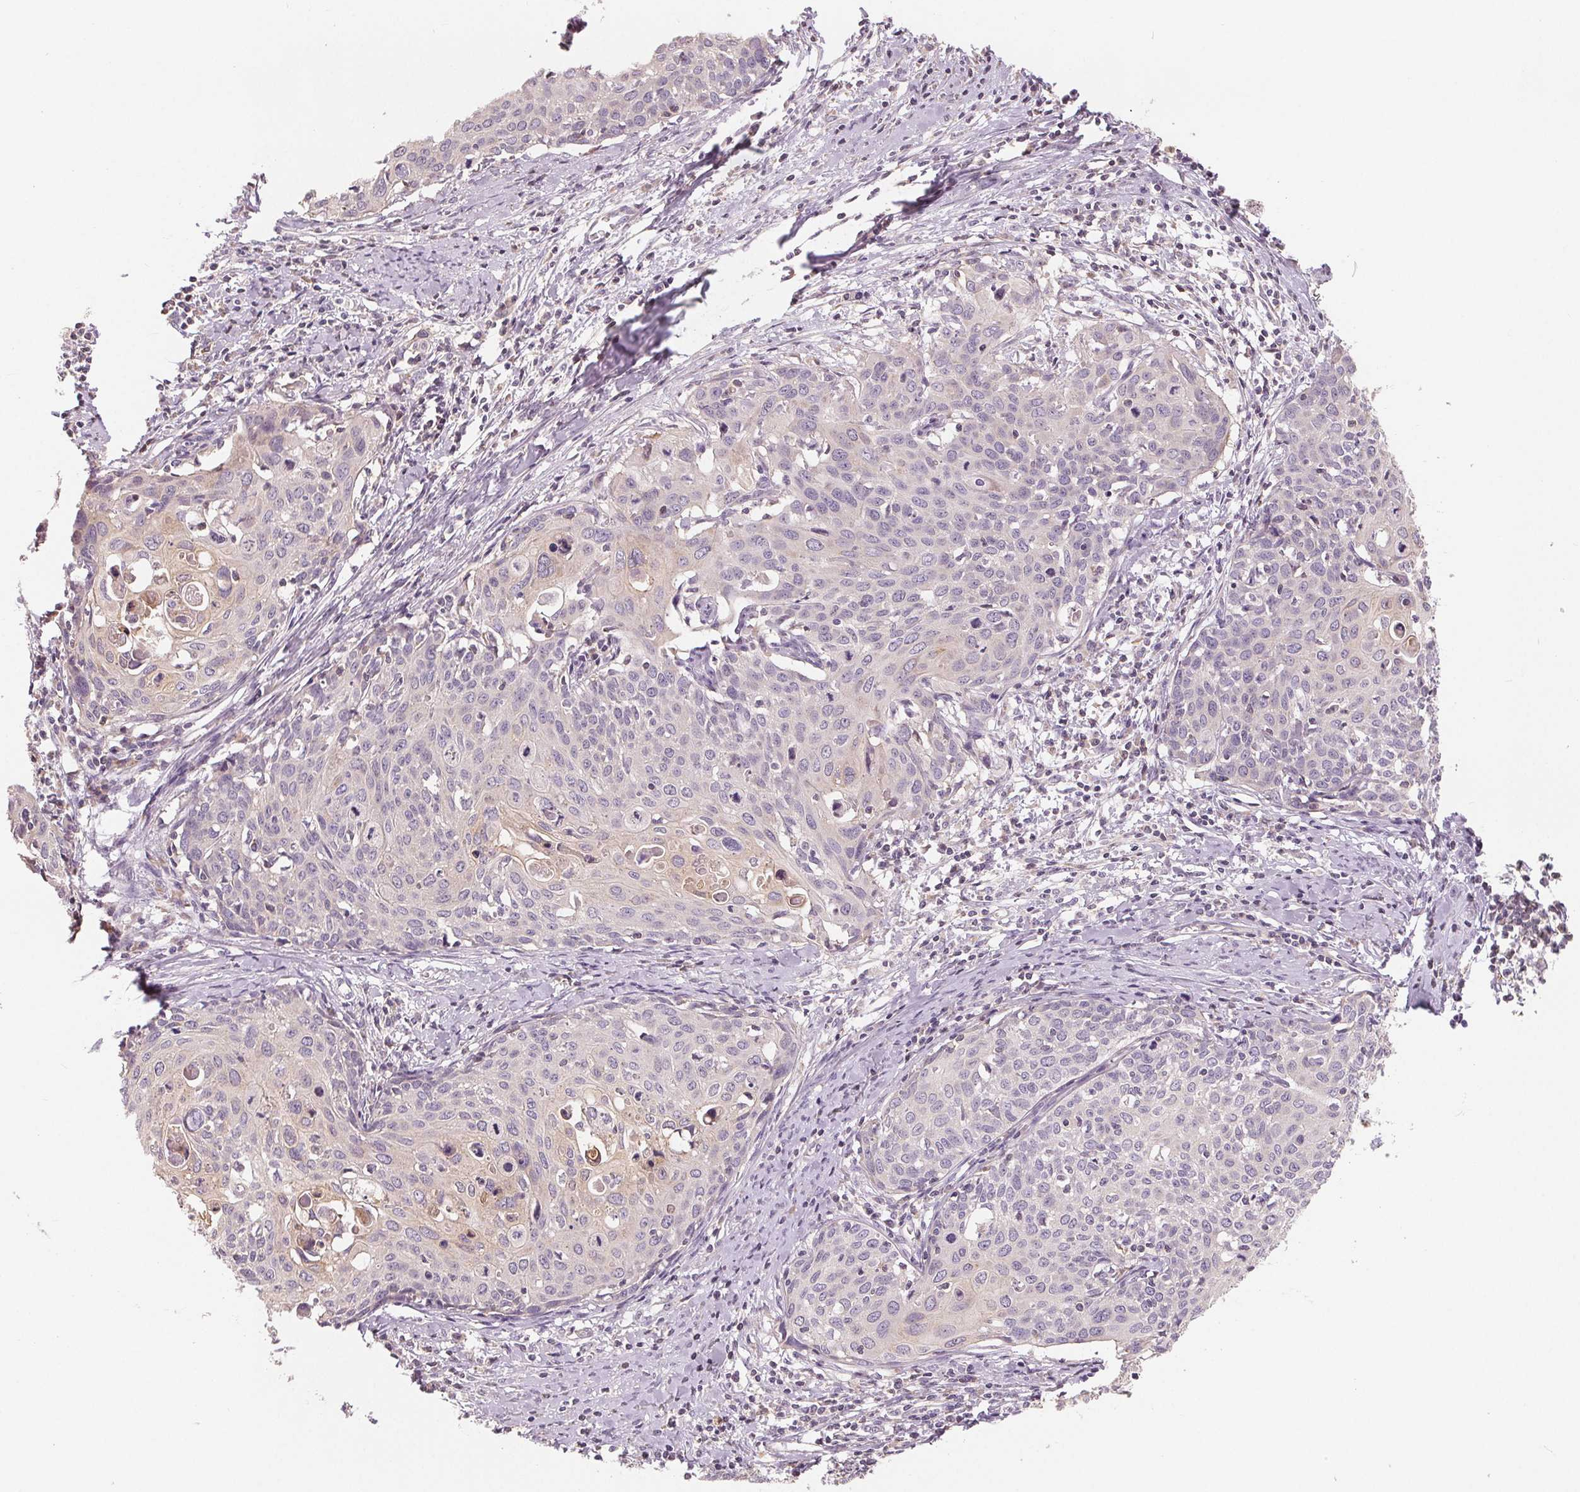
{"staining": {"intensity": "negative", "quantity": "none", "location": "none"}, "tissue": "cervical cancer", "cell_type": "Tumor cells", "image_type": "cancer", "snomed": [{"axis": "morphology", "description": "Squamous cell carcinoma, NOS"}, {"axis": "topography", "description": "Cervix"}], "caption": "The immunohistochemistry (IHC) histopathology image has no significant expression in tumor cells of cervical cancer (squamous cell carcinoma) tissue.", "gene": "VTCN1", "patient": {"sex": "female", "age": 62}}